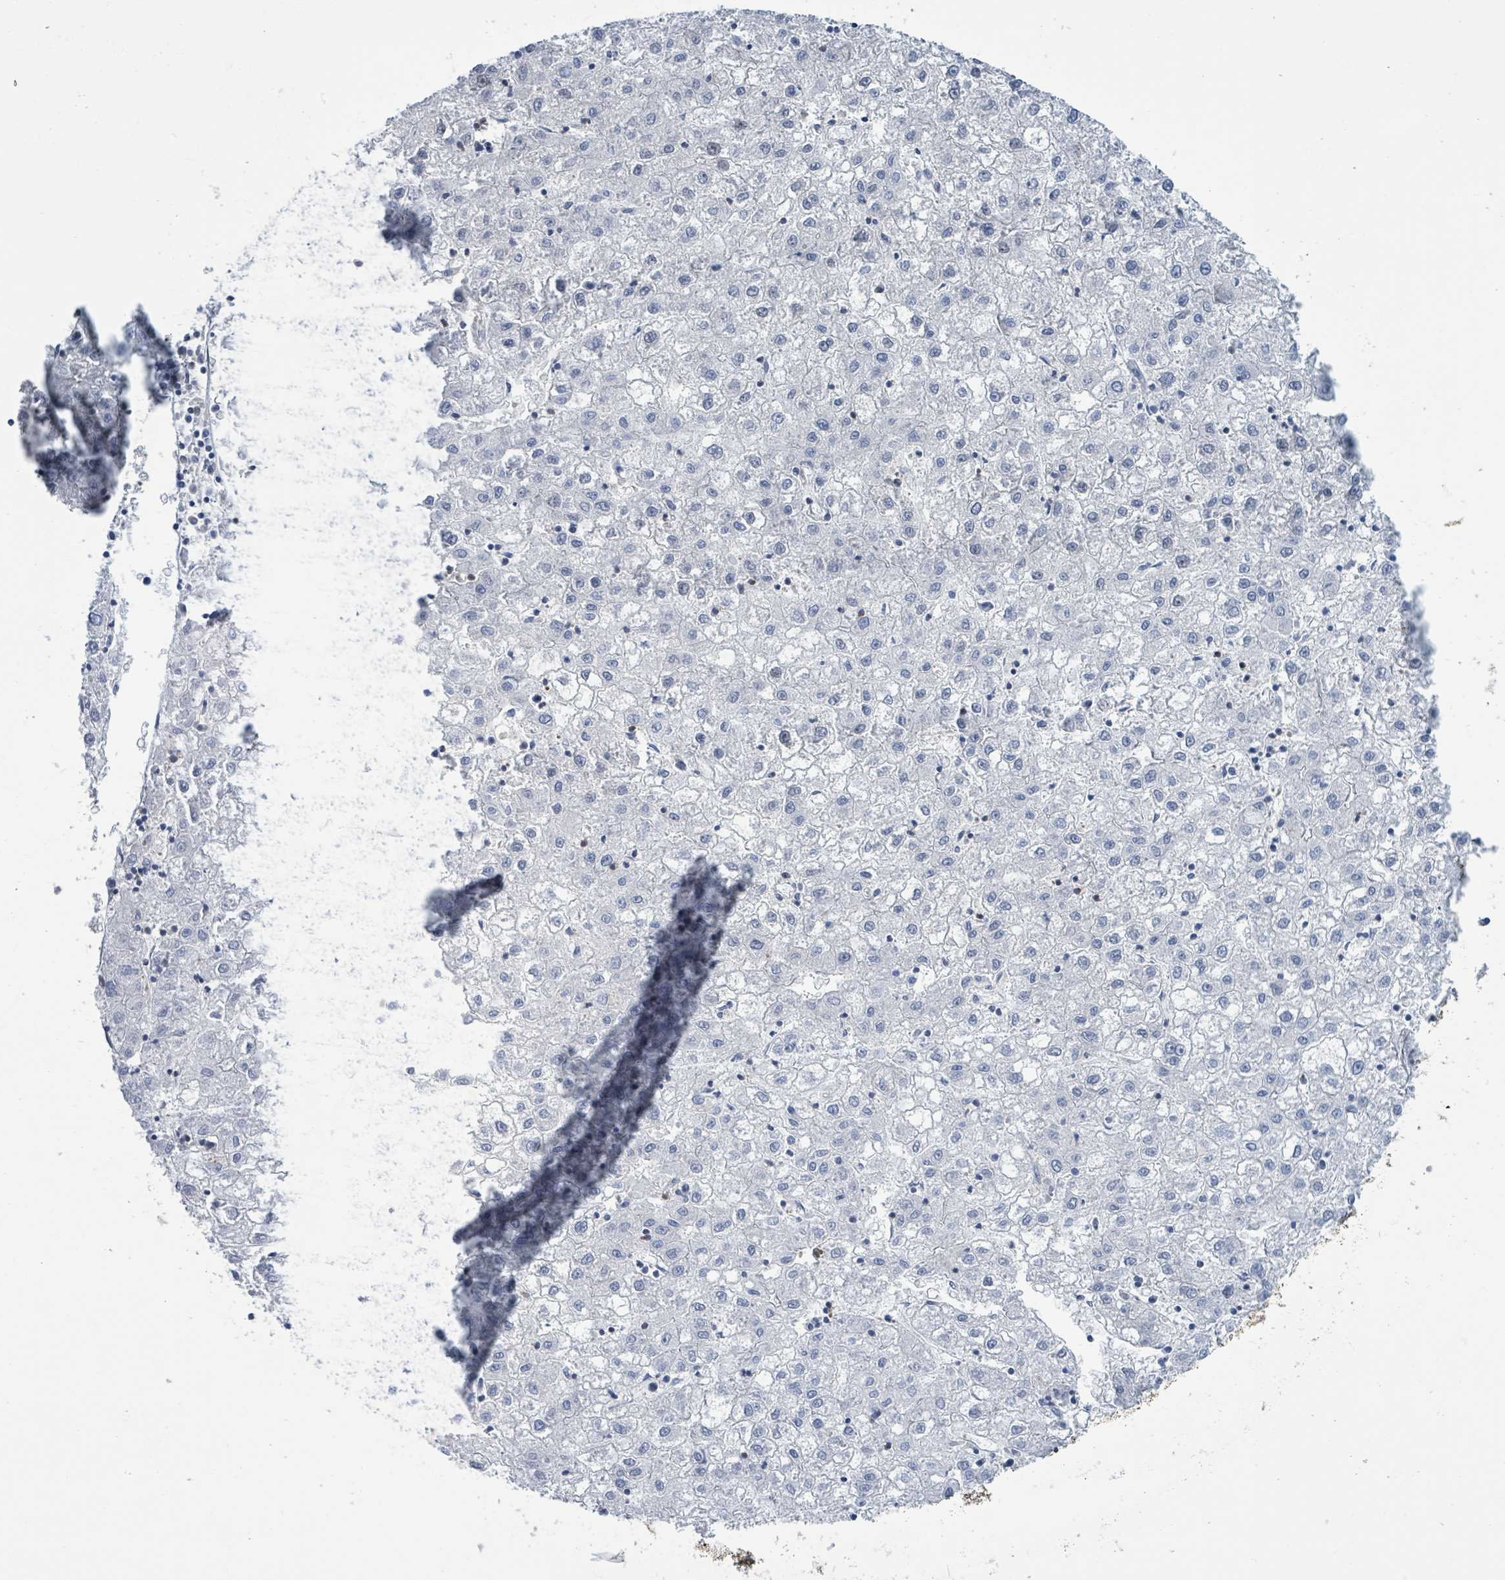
{"staining": {"intensity": "negative", "quantity": "none", "location": "none"}, "tissue": "liver cancer", "cell_type": "Tumor cells", "image_type": "cancer", "snomed": [{"axis": "morphology", "description": "Carcinoma, Hepatocellular, NOS"}, {"axis": "topography", "description": "Liver"}], "caption": "A high-resolution micrograph shows immunohistochemistry (IHC) staining of liver hepatocellular carcinoma, which exhibits no significant staining in tumor cells.", "gene": "DGKZ", "patient": {"sex": "male", "age": 72}}